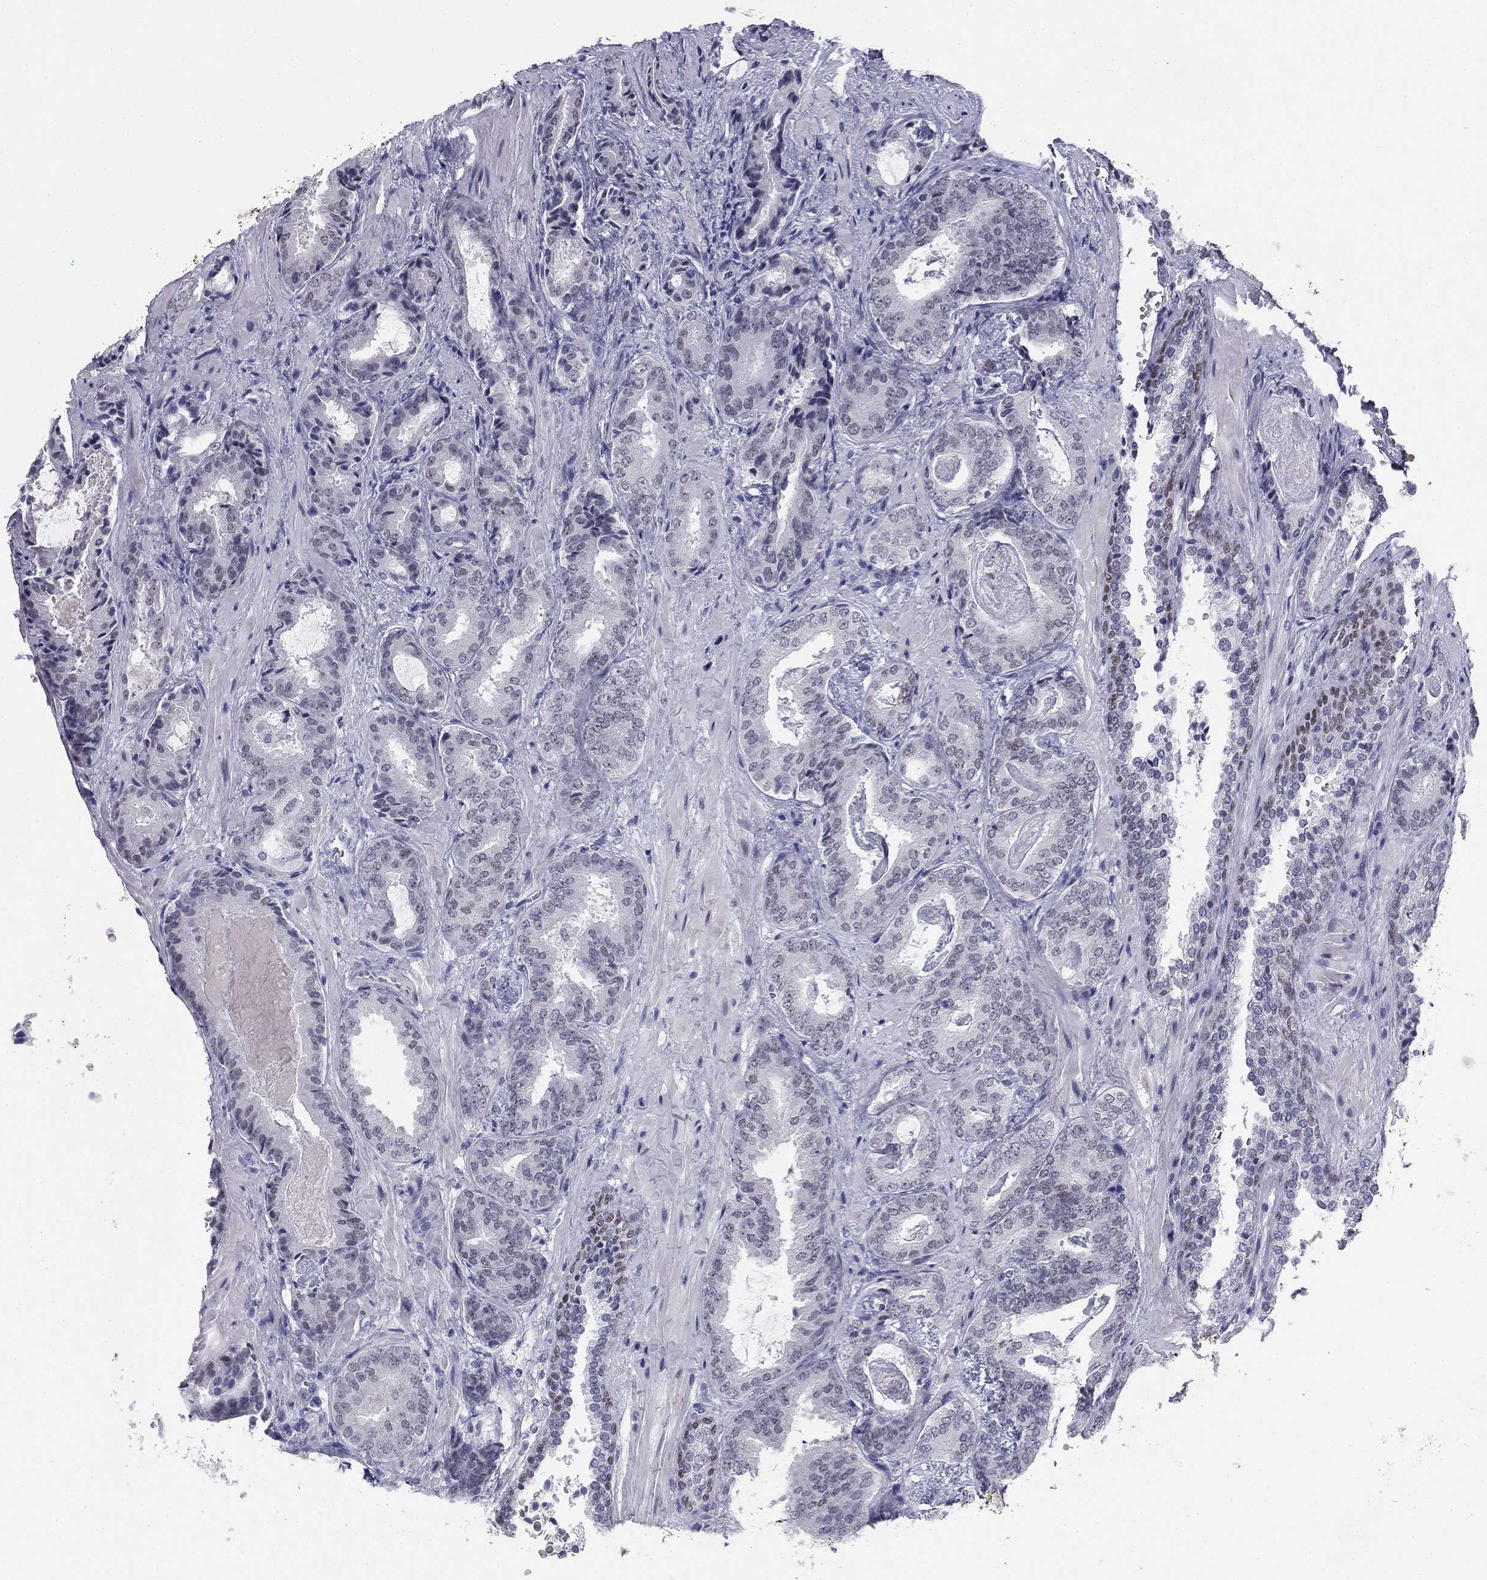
{"staining": {"intensity": "negative", "quantity": "none", "location": "none"}, "tissue": "prostate cancer", "cell_type": "Tumor cells", "image_type": "cancer", "snomed": [{"axis": "morphology", "description": "Adenocarcinoma, Low grade"}, {"axis": "topography", "description": "Prostate"}], "caption": "Photomicrograph shows no significant protein staining in tumor cells of prostate adenocarcinoma (low-grade).", "gene": "TFAP2B", "patient": {"sex": "male", "age": 68}}